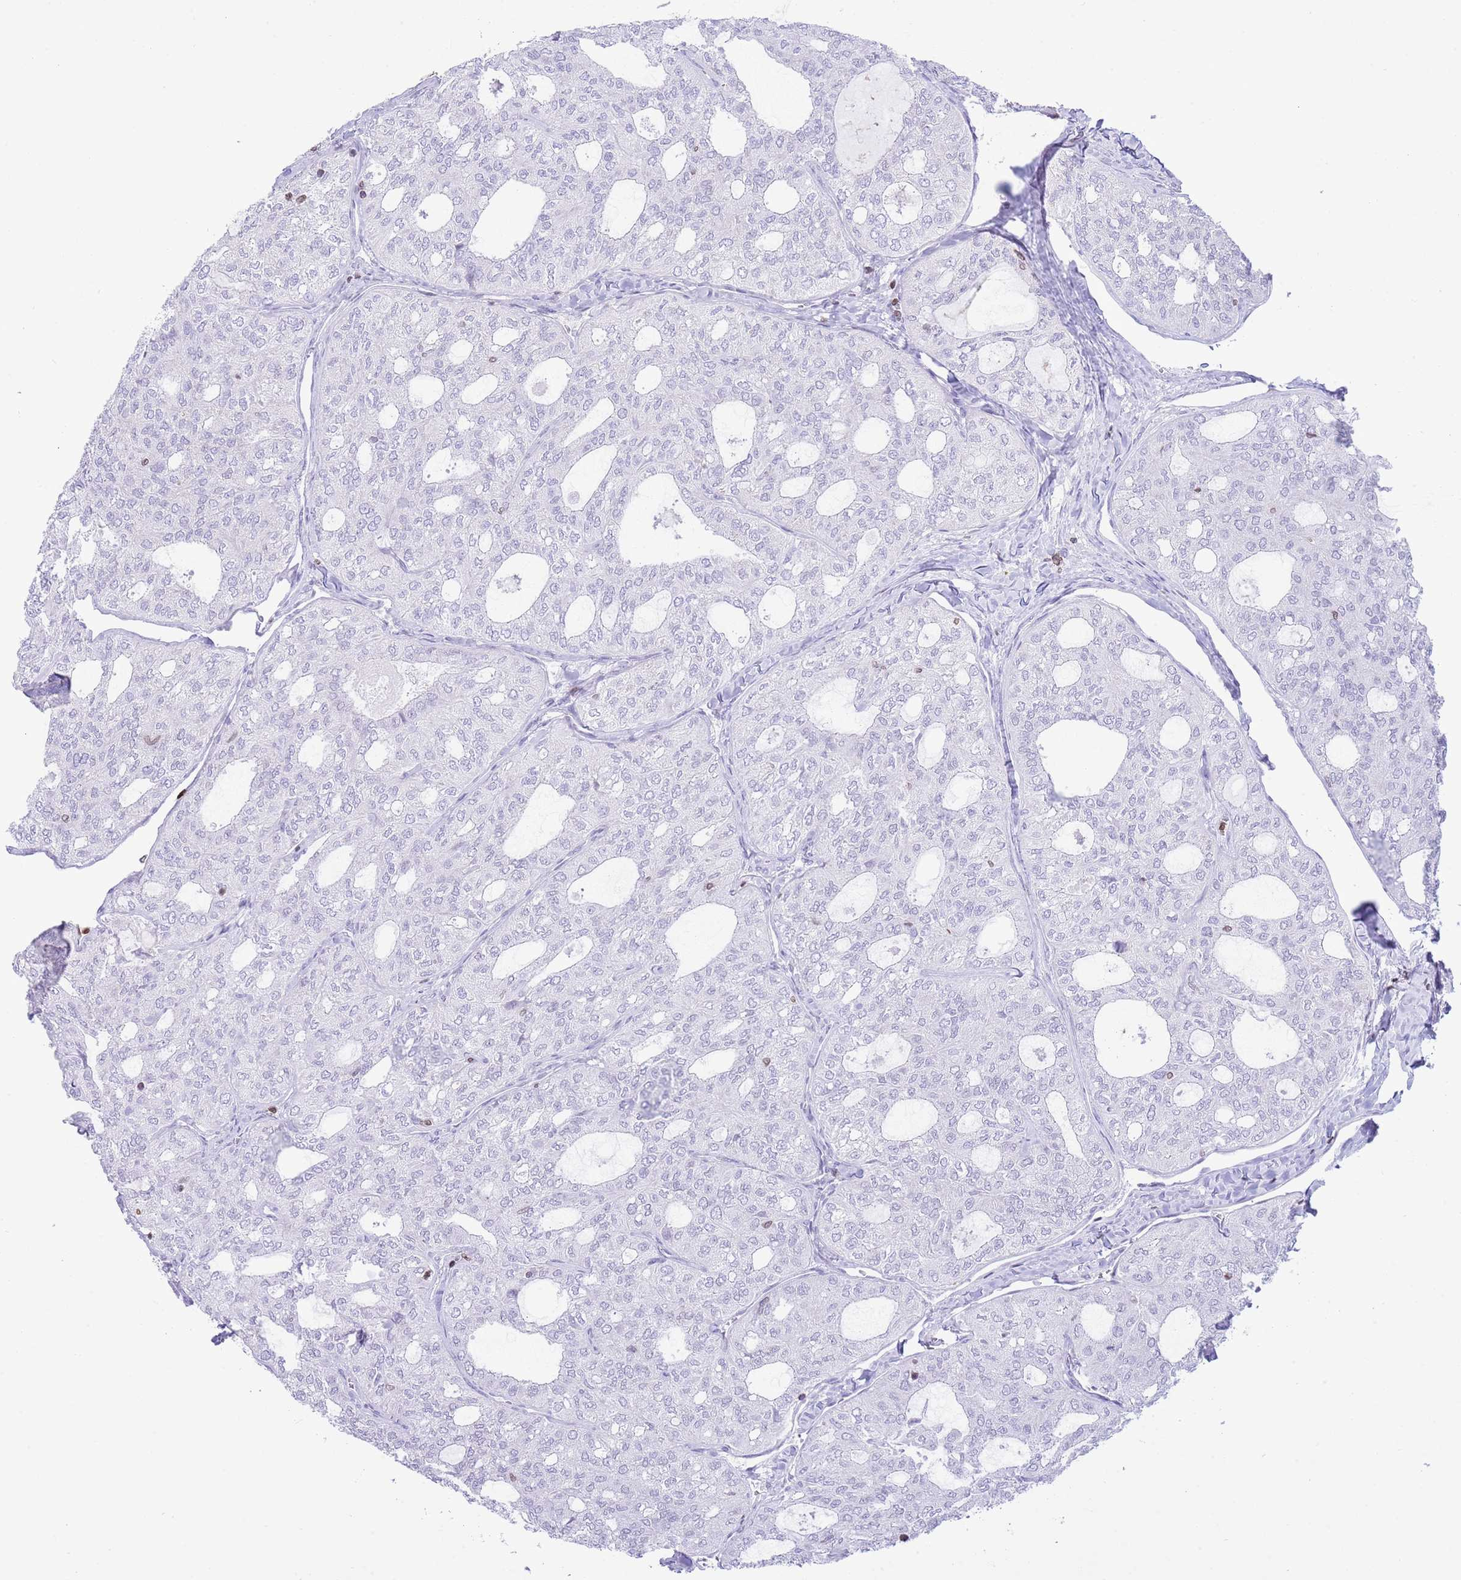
{"staining": {"intensity": "negative", "quantity": "none", "location": "none"}, "tissue": "thyroid cancer", "cell_type": "Tumor cells", "image_type": "cancer", "snomed": [{"axis": "morphology", "description": "Follicular adenoma carcinoma, NOS"}, {"axis": "topography", "description": "Thyroid gland"}], "caption": "This is an immunohistochemistry (IHC) micrograph of human follicular adenoma carcinoma (thyroid). There is no positivity in tumor cells.", "gene": "LBR", "patient": {"sex": "male", "age": 75}}